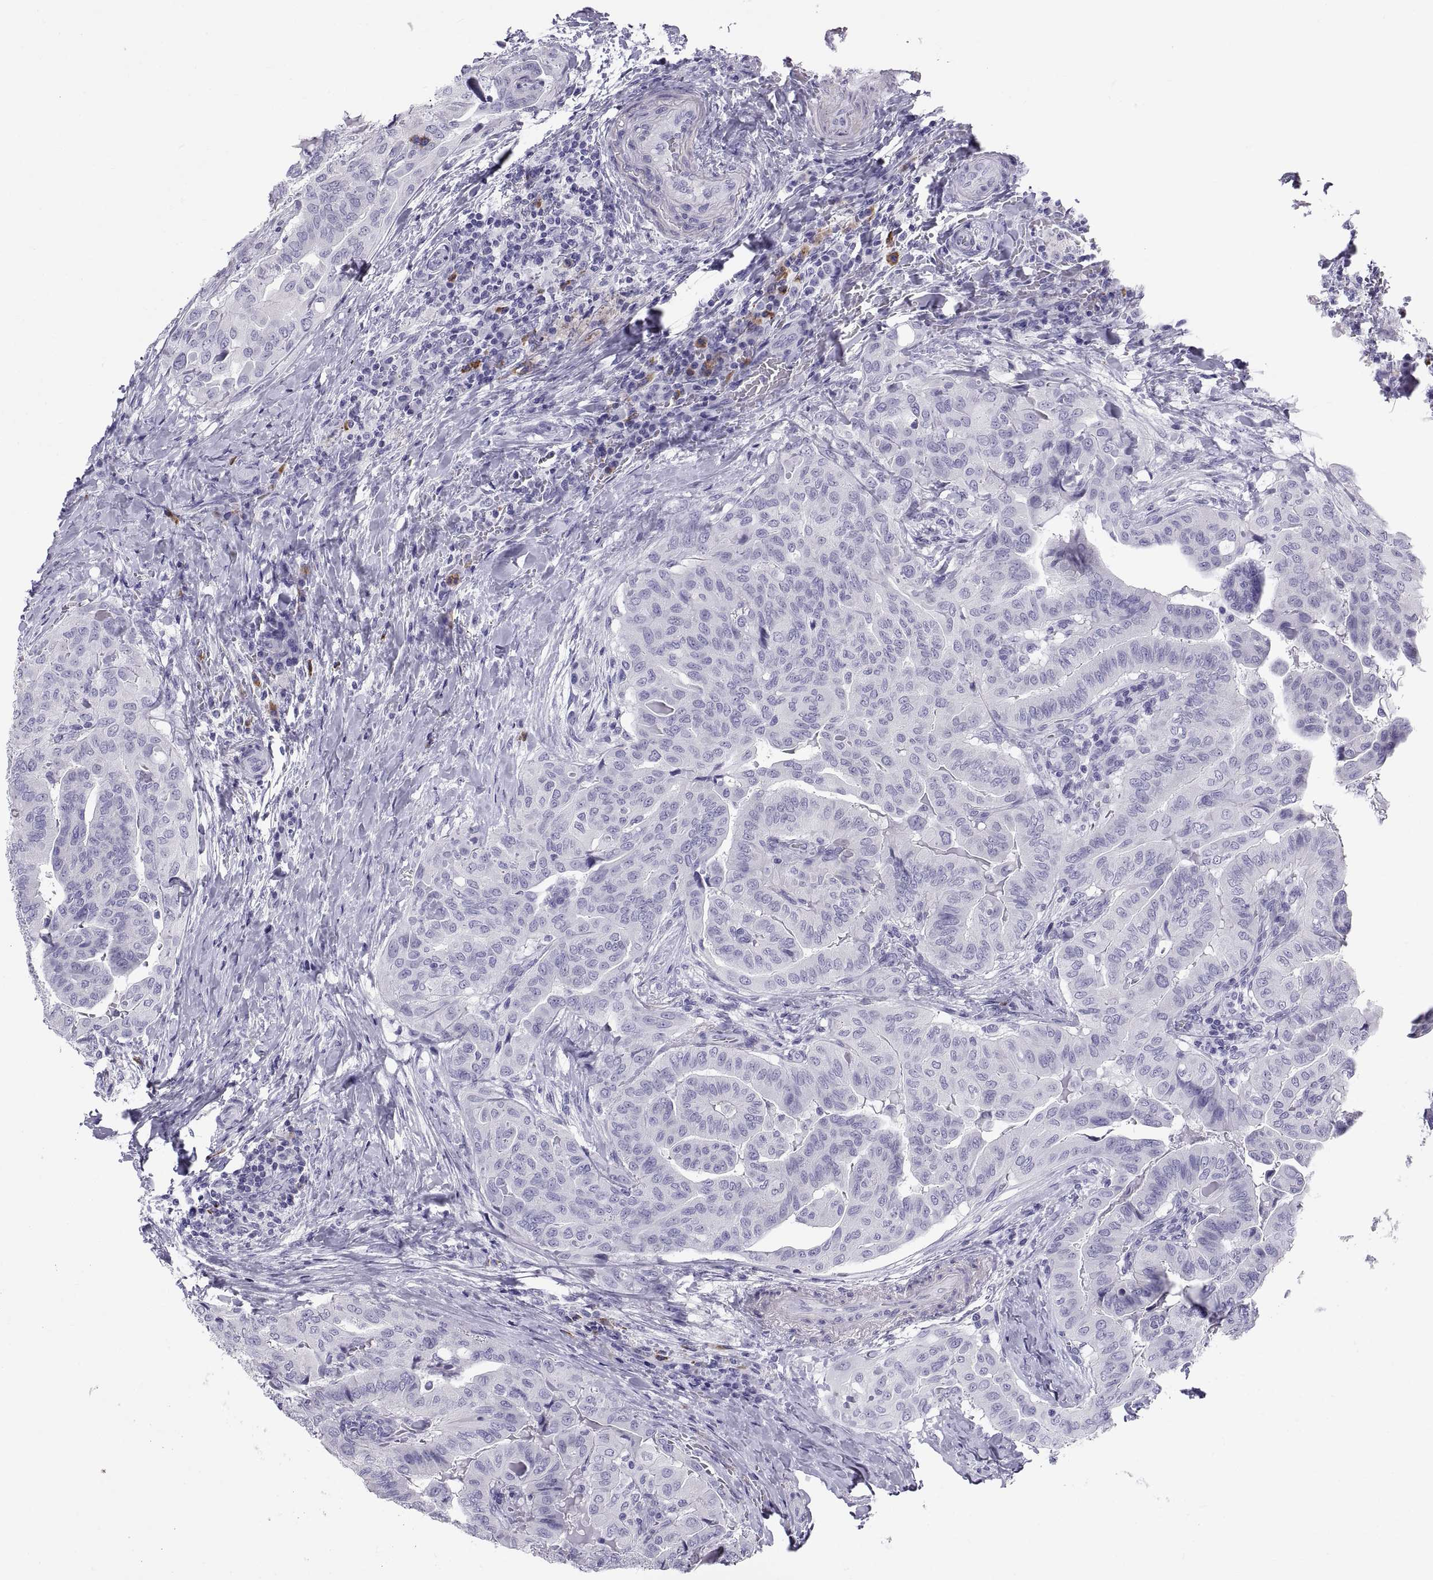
{"staining": {"intensity": "negative", "quantity": "none", "location": "none"}, "tissue": "thyroid cancer", "cell_type": "Tumor cells", "image_type": "cancer", "snomed": [{"axis": "morphology", "description": "Papillary adenocarcinoma, NOS"}, {"axis": "topography", "description": "Thyroid gland"}], "caption": "Immunohistochemistry histopathology image of neoplastic tissue: thyroid cancer (papillary adenocarcinoma) stained with DAB reveals no significant protein expression in tumor cells.", "gene": "CT47A10", "patient": {"sex": "female", "age": 68}}